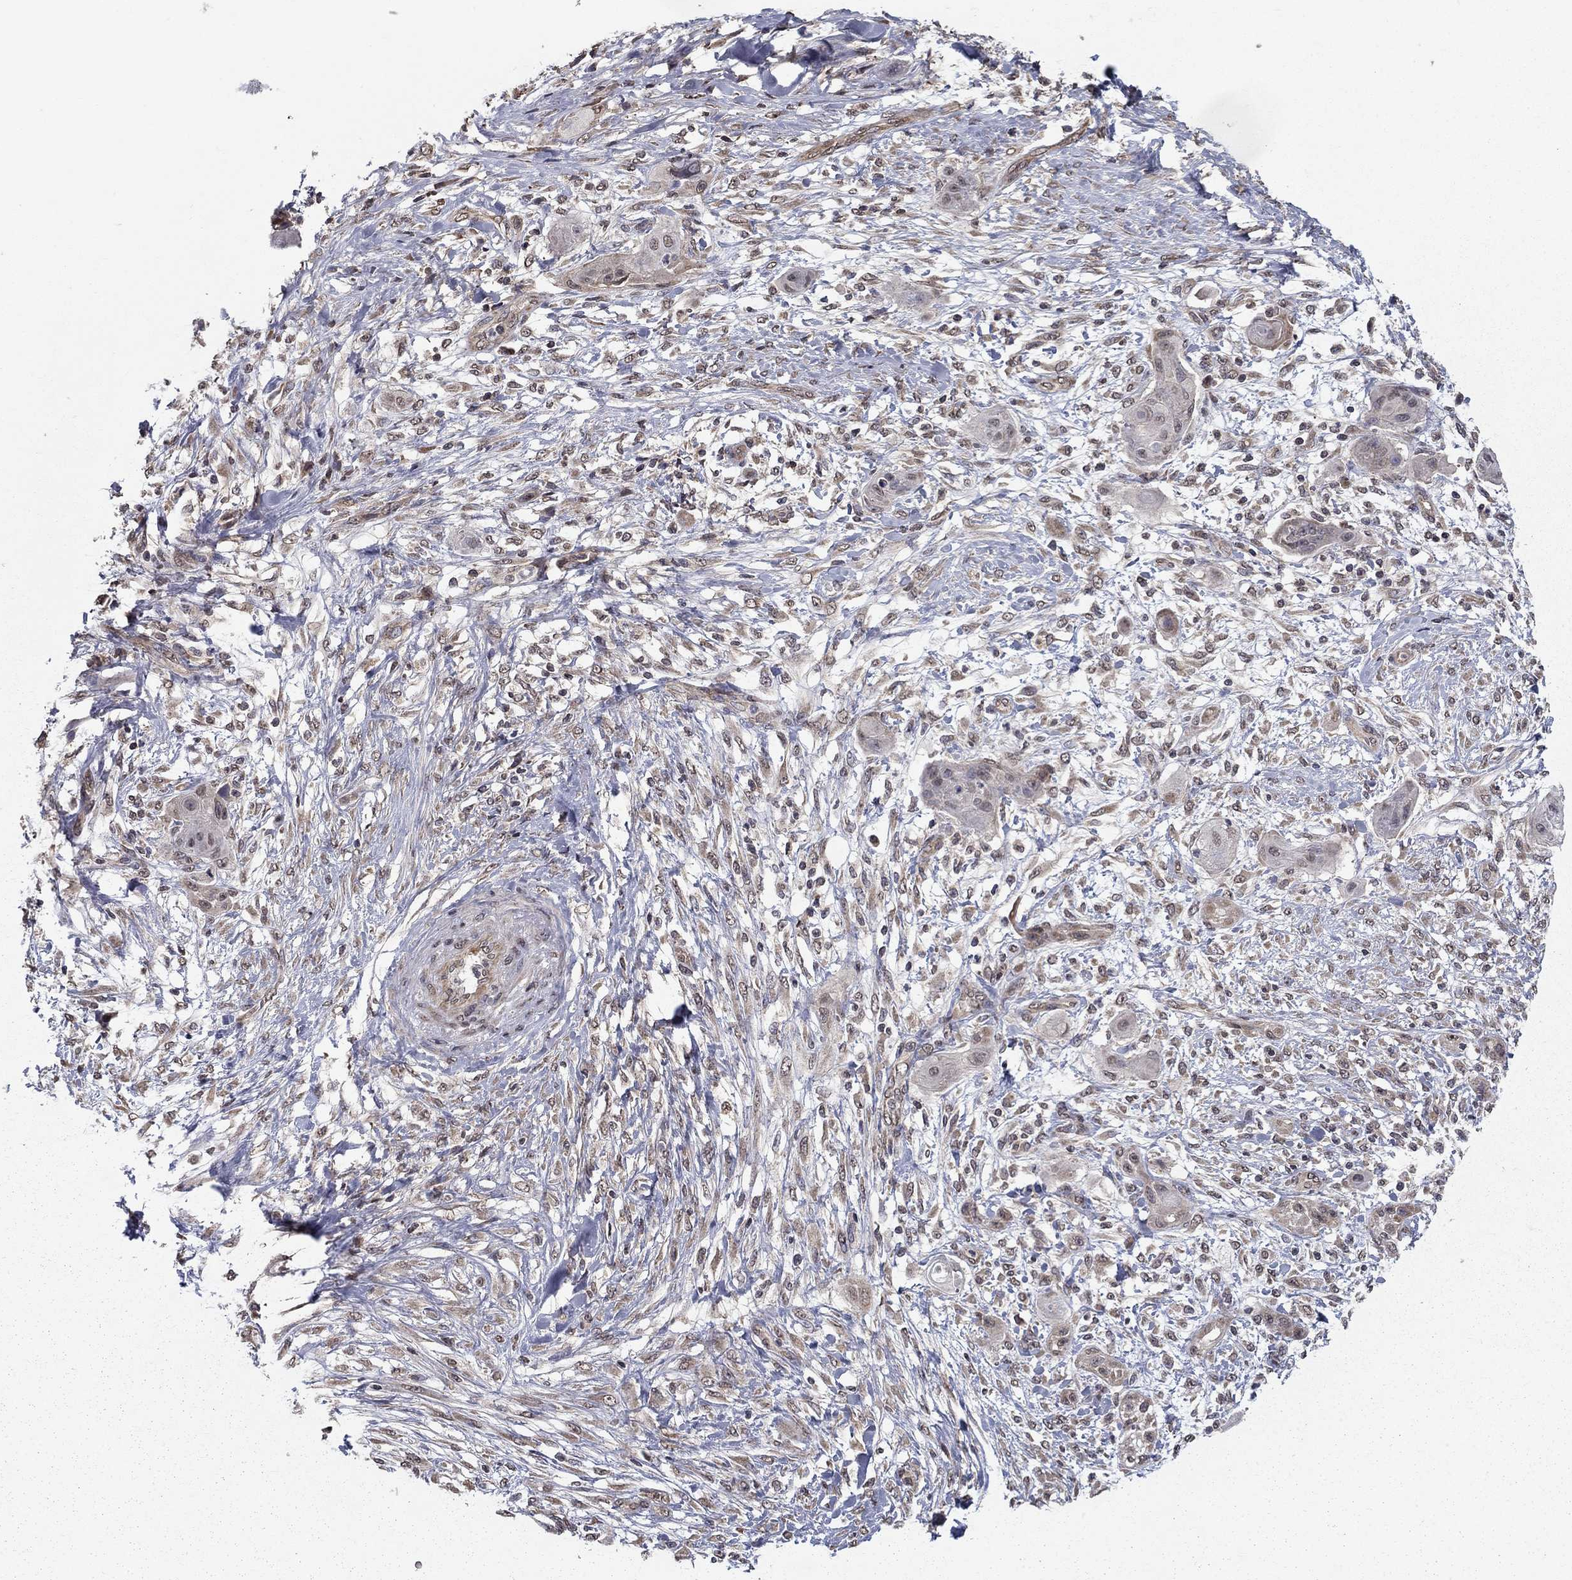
{"staining": {"intensity": "negative", "quantity": "none", "location": "none"}, "tissue": "skin cancer", "cell_type": "Tumor cells", "image_type": "cancer", "snomed": [{"axis": "morphology", "description": "Squamous cell carcinoma, NOS"}, {"axis": "topography", "description": "Skin"}], "caption": "High power microscopy photomicrograph of an immunohistochemistry (IHC) histopathology image of skin cancer, revealing no significant expression in tumor cells.", "gene": "SLC2A13", "patient": {"sex": "male", "age": 62}}